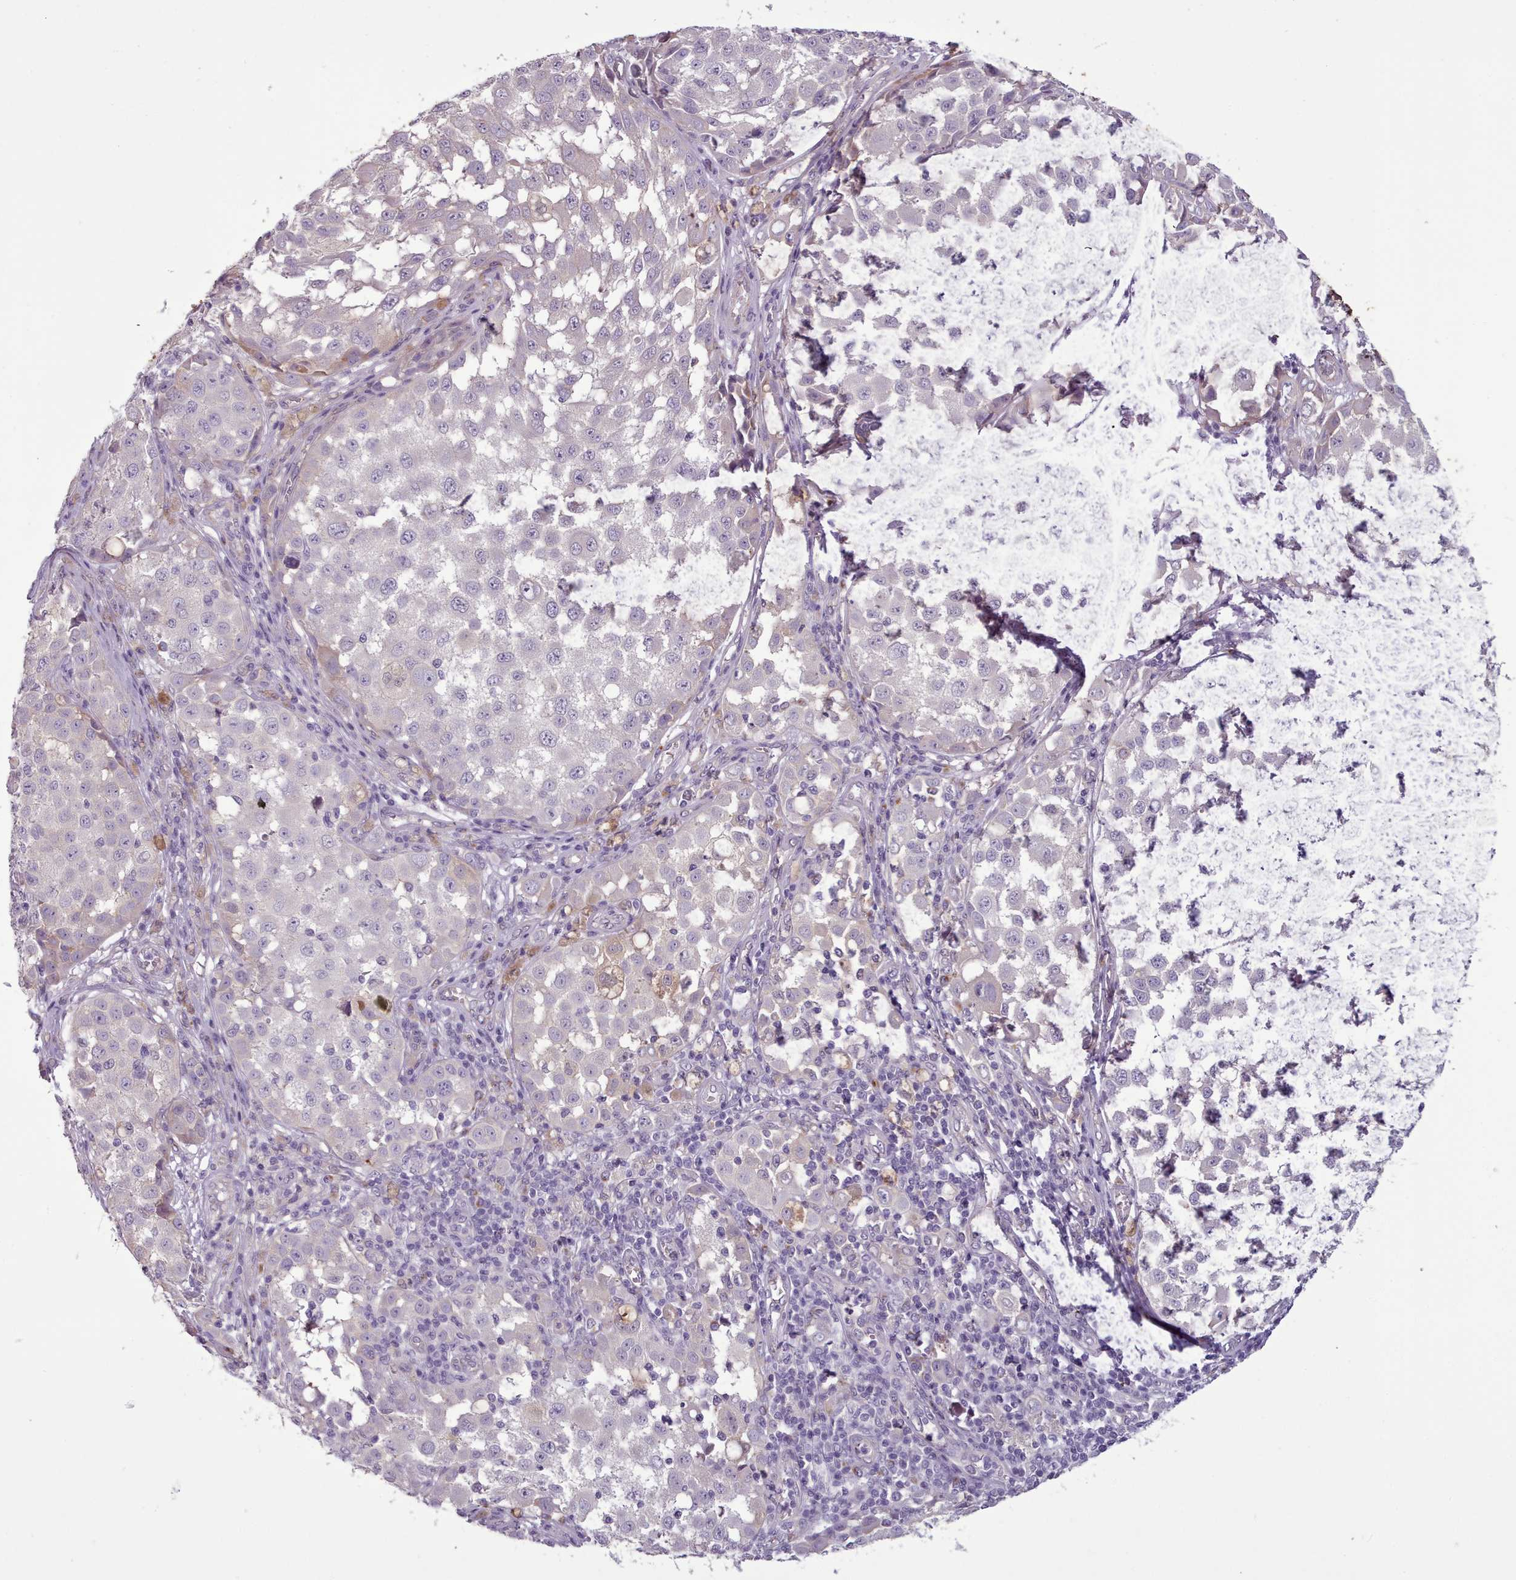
{"staining": {"intensity": "weak", "quantity": "<25%", "location": "cytoplasmic/membranous"}, "tissue": "melanoma", "cell_type": "Tumor cells", "image_type": "cancer", "snomed": [{"axis": "morphology", "description": "Malignant melanoma, NOS"}, {"axis": "topography", "description": "Skin"}], "caption": "An IHC photomicrograph of malignant melanoma is shown. There is no staining in tumor cells of malignant melanoma. Nuclei are stained in blue.", "gene": "PLD4", "patient": {"sex": "male", "age": 64}}